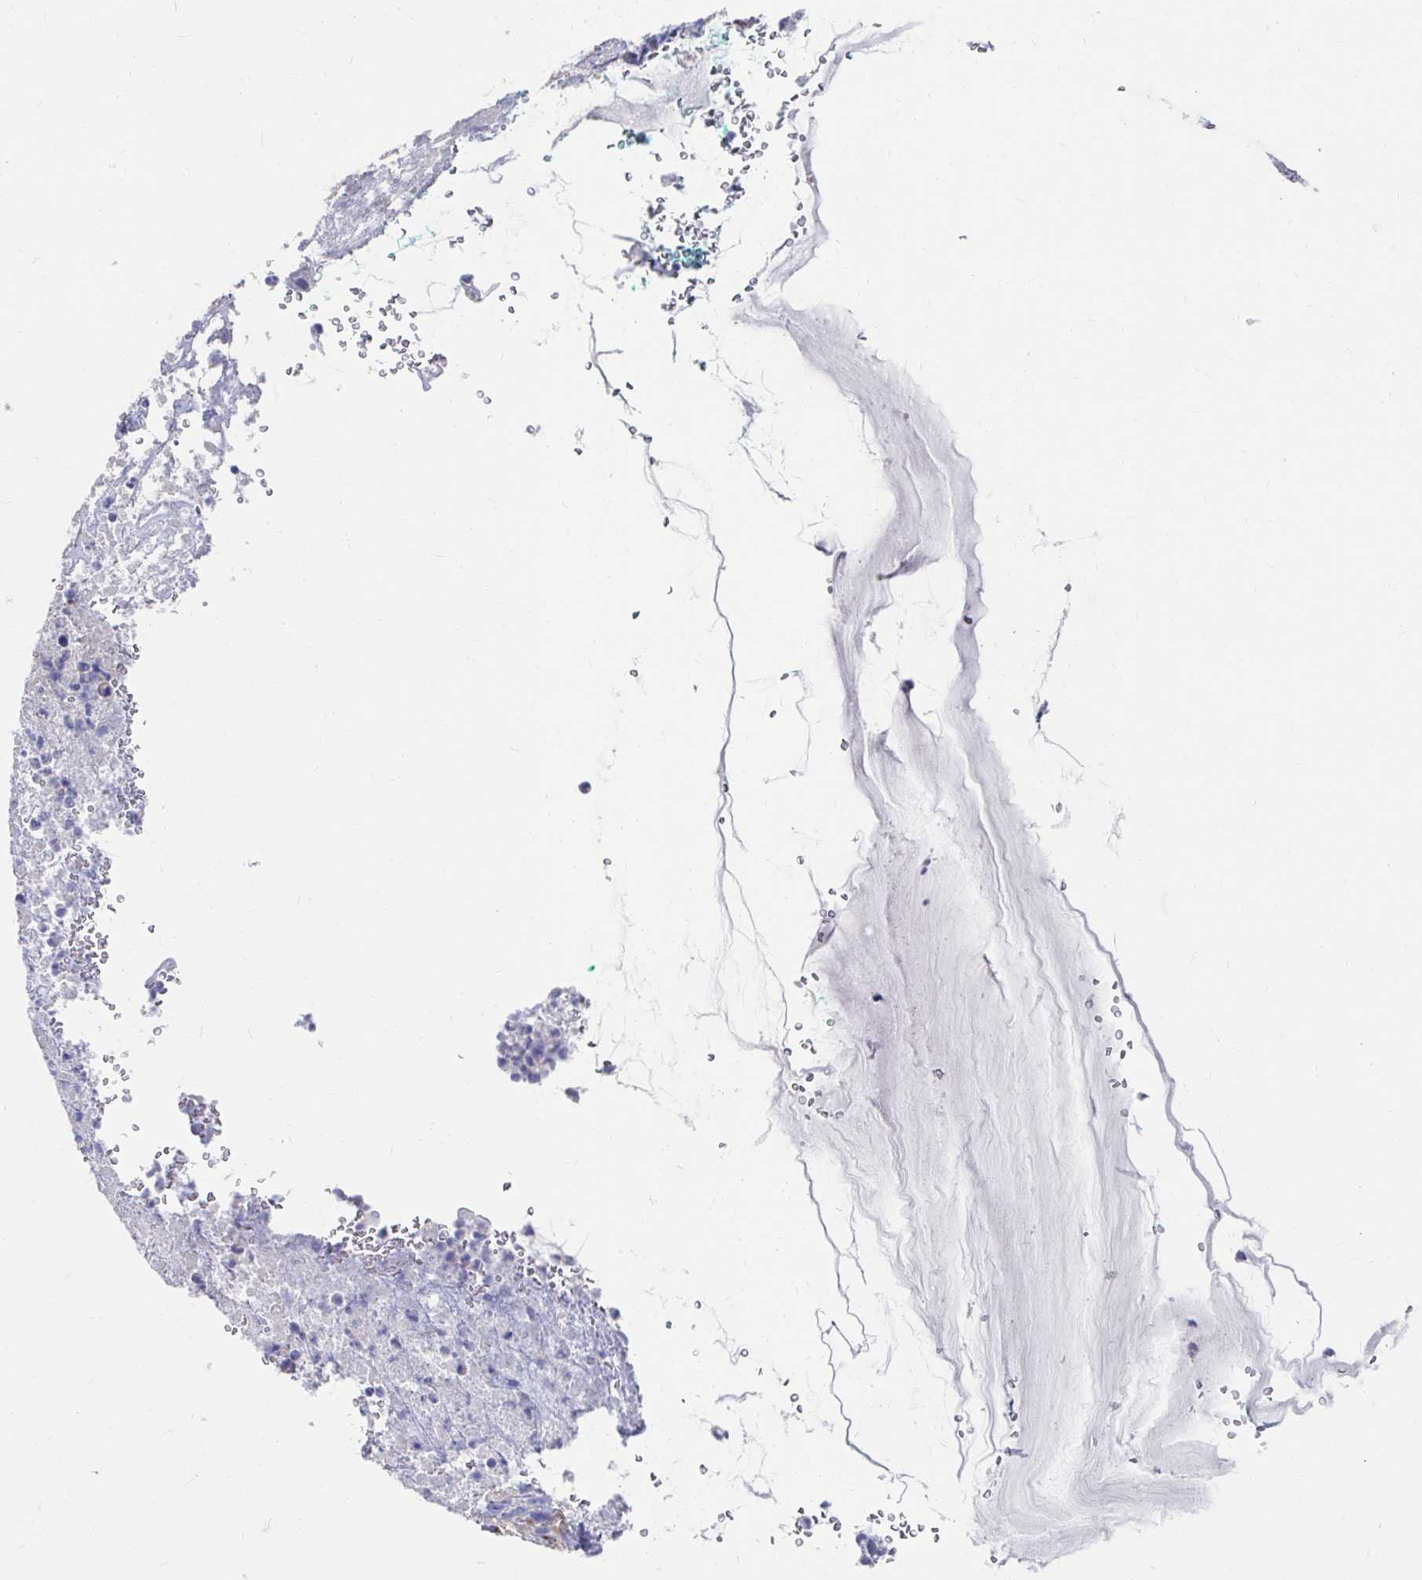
{"staining": {"intensity": "negative", "quantity": "none", "location": "none"}, "tissue": "cervical cancer", "cell_type": "Tumor cells", "image_type": "cancer", "snomed": [{"axis": "morphology", "description": "Squamous cell carcinoma, NOS"}, {"axis": "topography", "description": "Cervix"}], "caption": "Cervical cancer was stained to show a protein in brown. There is no significant staining in tumor cells. Nuclei are stained in blue.", "gene": "LAMC3", "patient": {"sex": "female", "age": 51}}